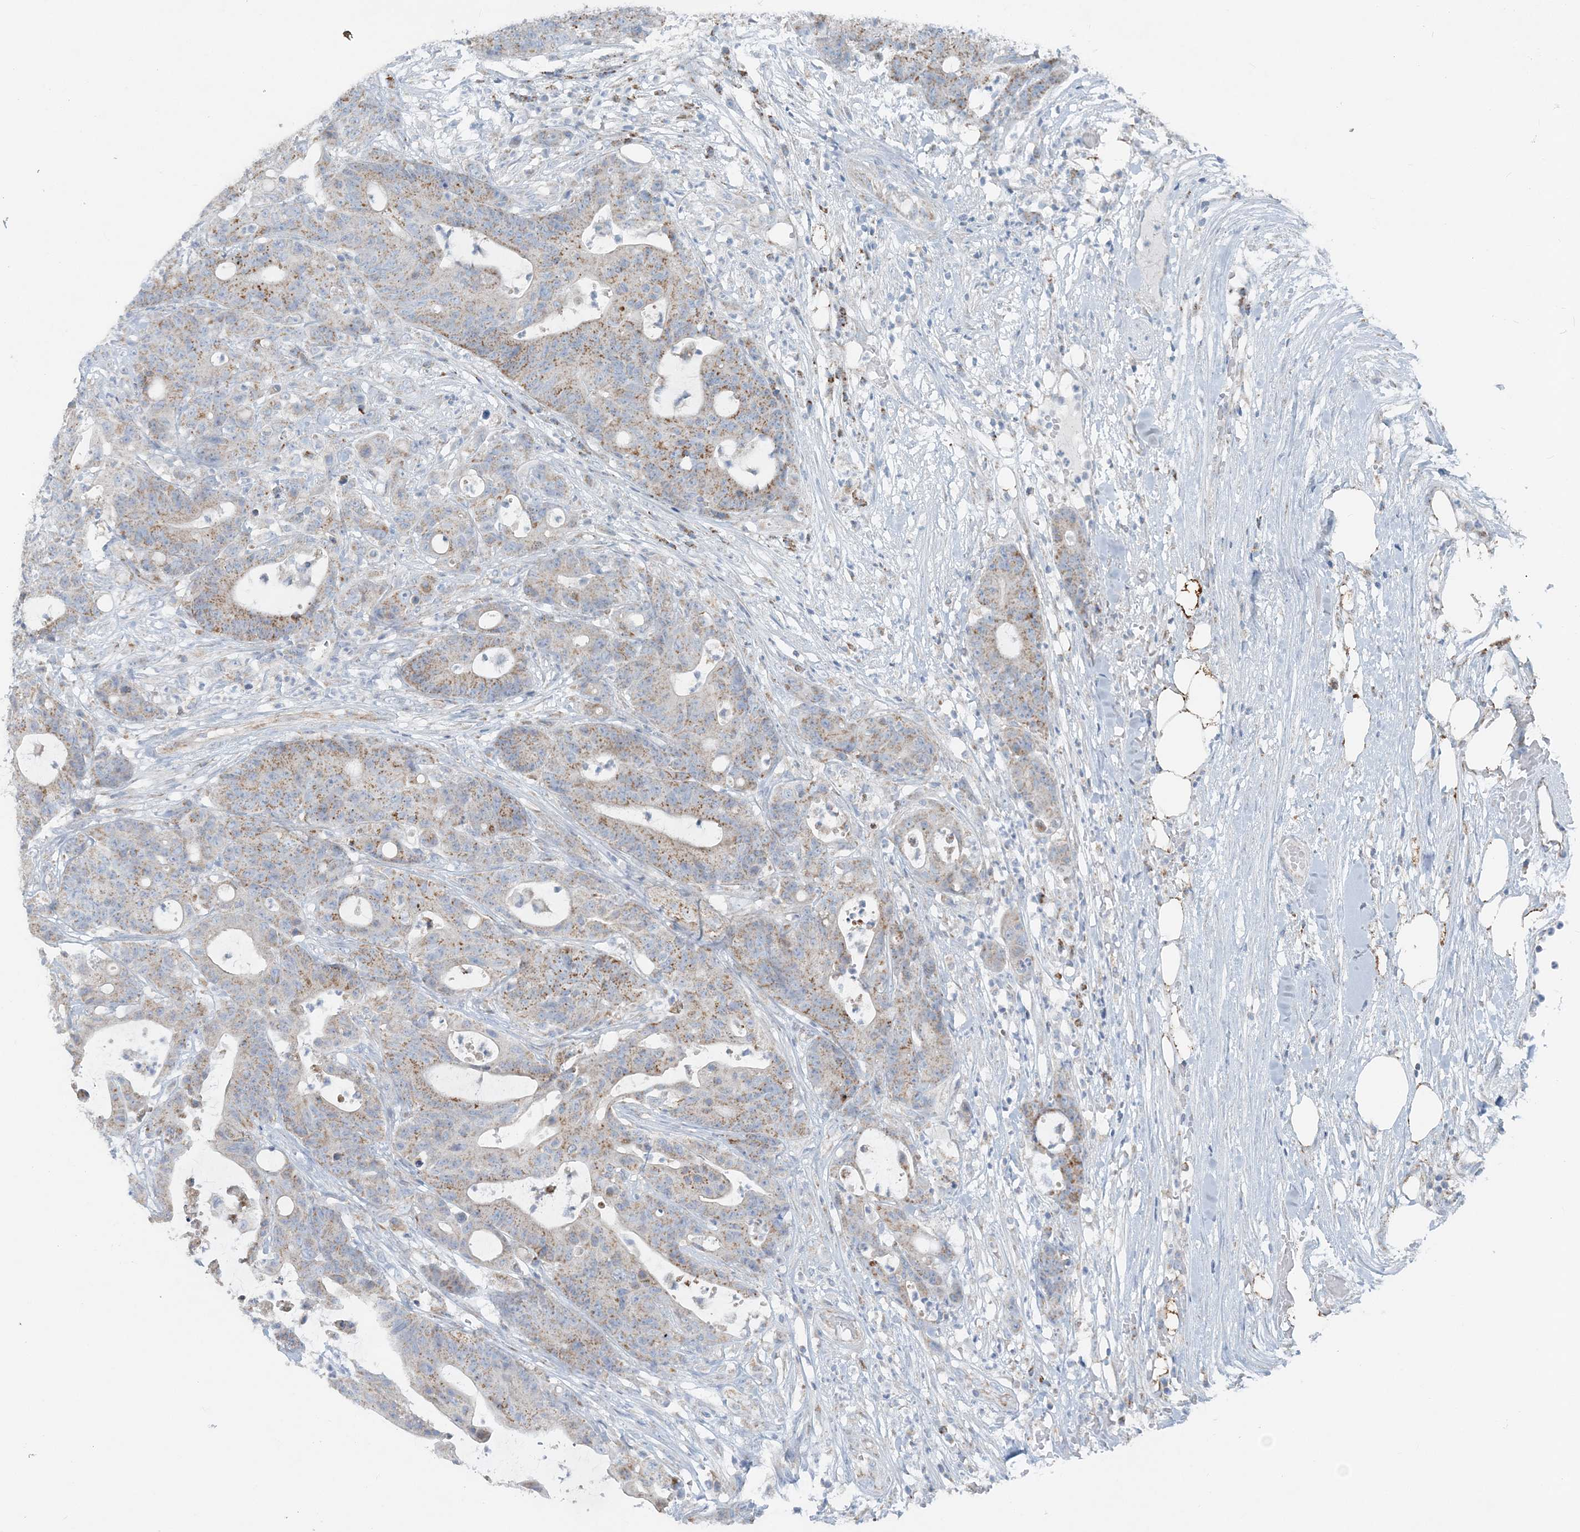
{"staining": {"intensity": "moderate", "quantity": "25%-75%", "location": "cytoplasmic/membranous"}, "tissue": "colorectal cancer", "cell_type": "Tumor cells", "image_type": "cancer", "snomed": [{"axis": "morphology", "description": "Adenocarcinoma, NOS"}, {"axis": "topography", "description": "Colon"}], "caption": "This is an image of immunohistochemistry staining of colorectal cancer, which shows moderate staining in the cytoplasmic/membranous of tumor cells.", "gene": "PCCB", "patient": {"sex": "female", "age": 84}}